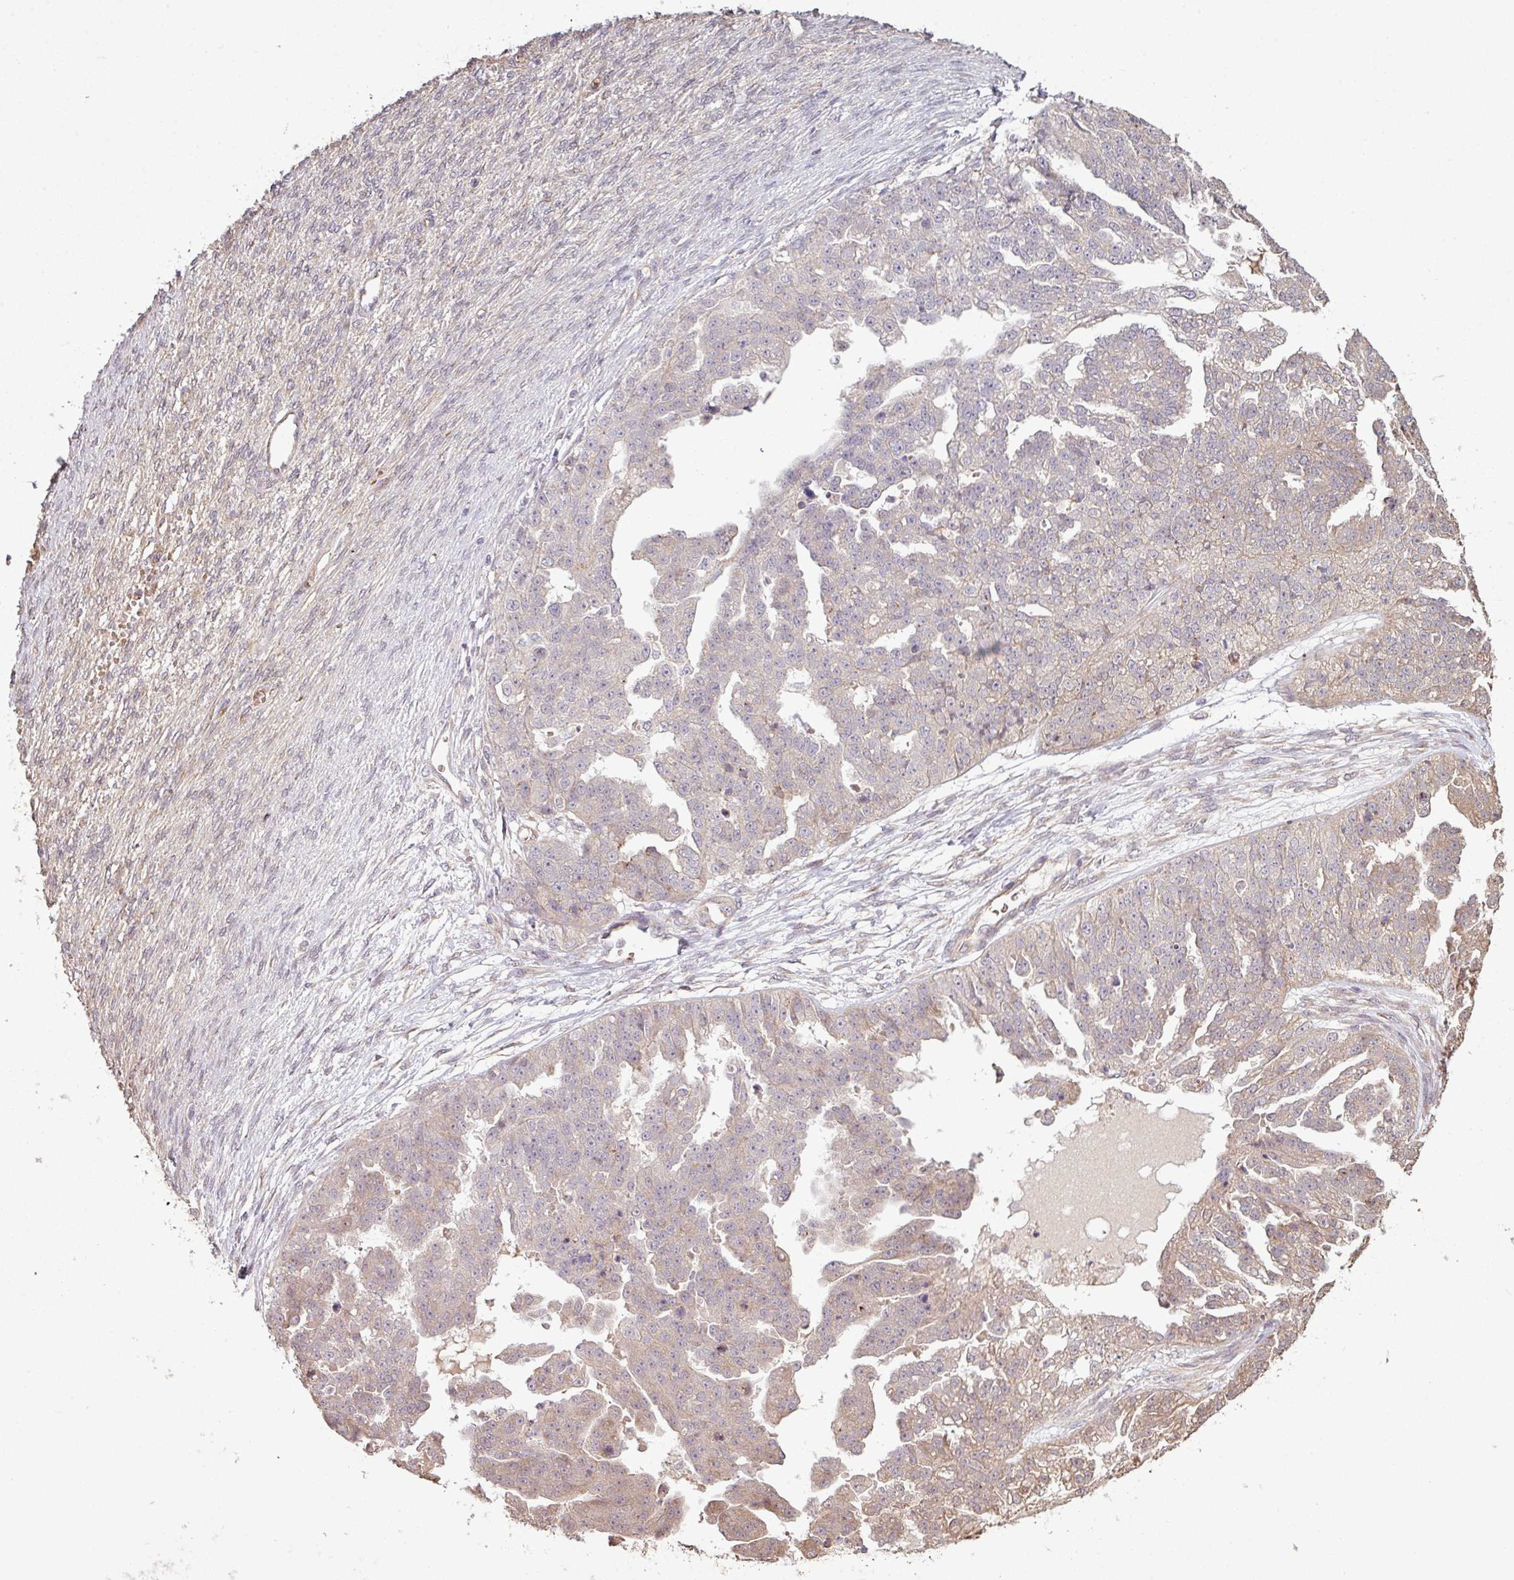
{"staining": {"intensity": "weak", "quantity": "25%-75%", "location": "cytoplasmic/membranous"}, "tissue": "ovarian cancer", "cell_type": "Tumor cells", "image_type": "cancer", "snomed": [{"axis": "morphology", "description": "Cystadenocarcinoma, serous, NOS"}, {"axis": "topography", "description": "Ovary"}], "caption": "This micrograph demonstrates serous cystadenocarcinoma (ovarian) stained with immunohistochemistry (IHC) to label a protein in brown. The cytoplasmic/membranous of tumor cells show weak positivity for the protein. Nuclei are counter-stained blue.", "gene": "NHSL2", "patient": {"sex": "female", "age": 58}}